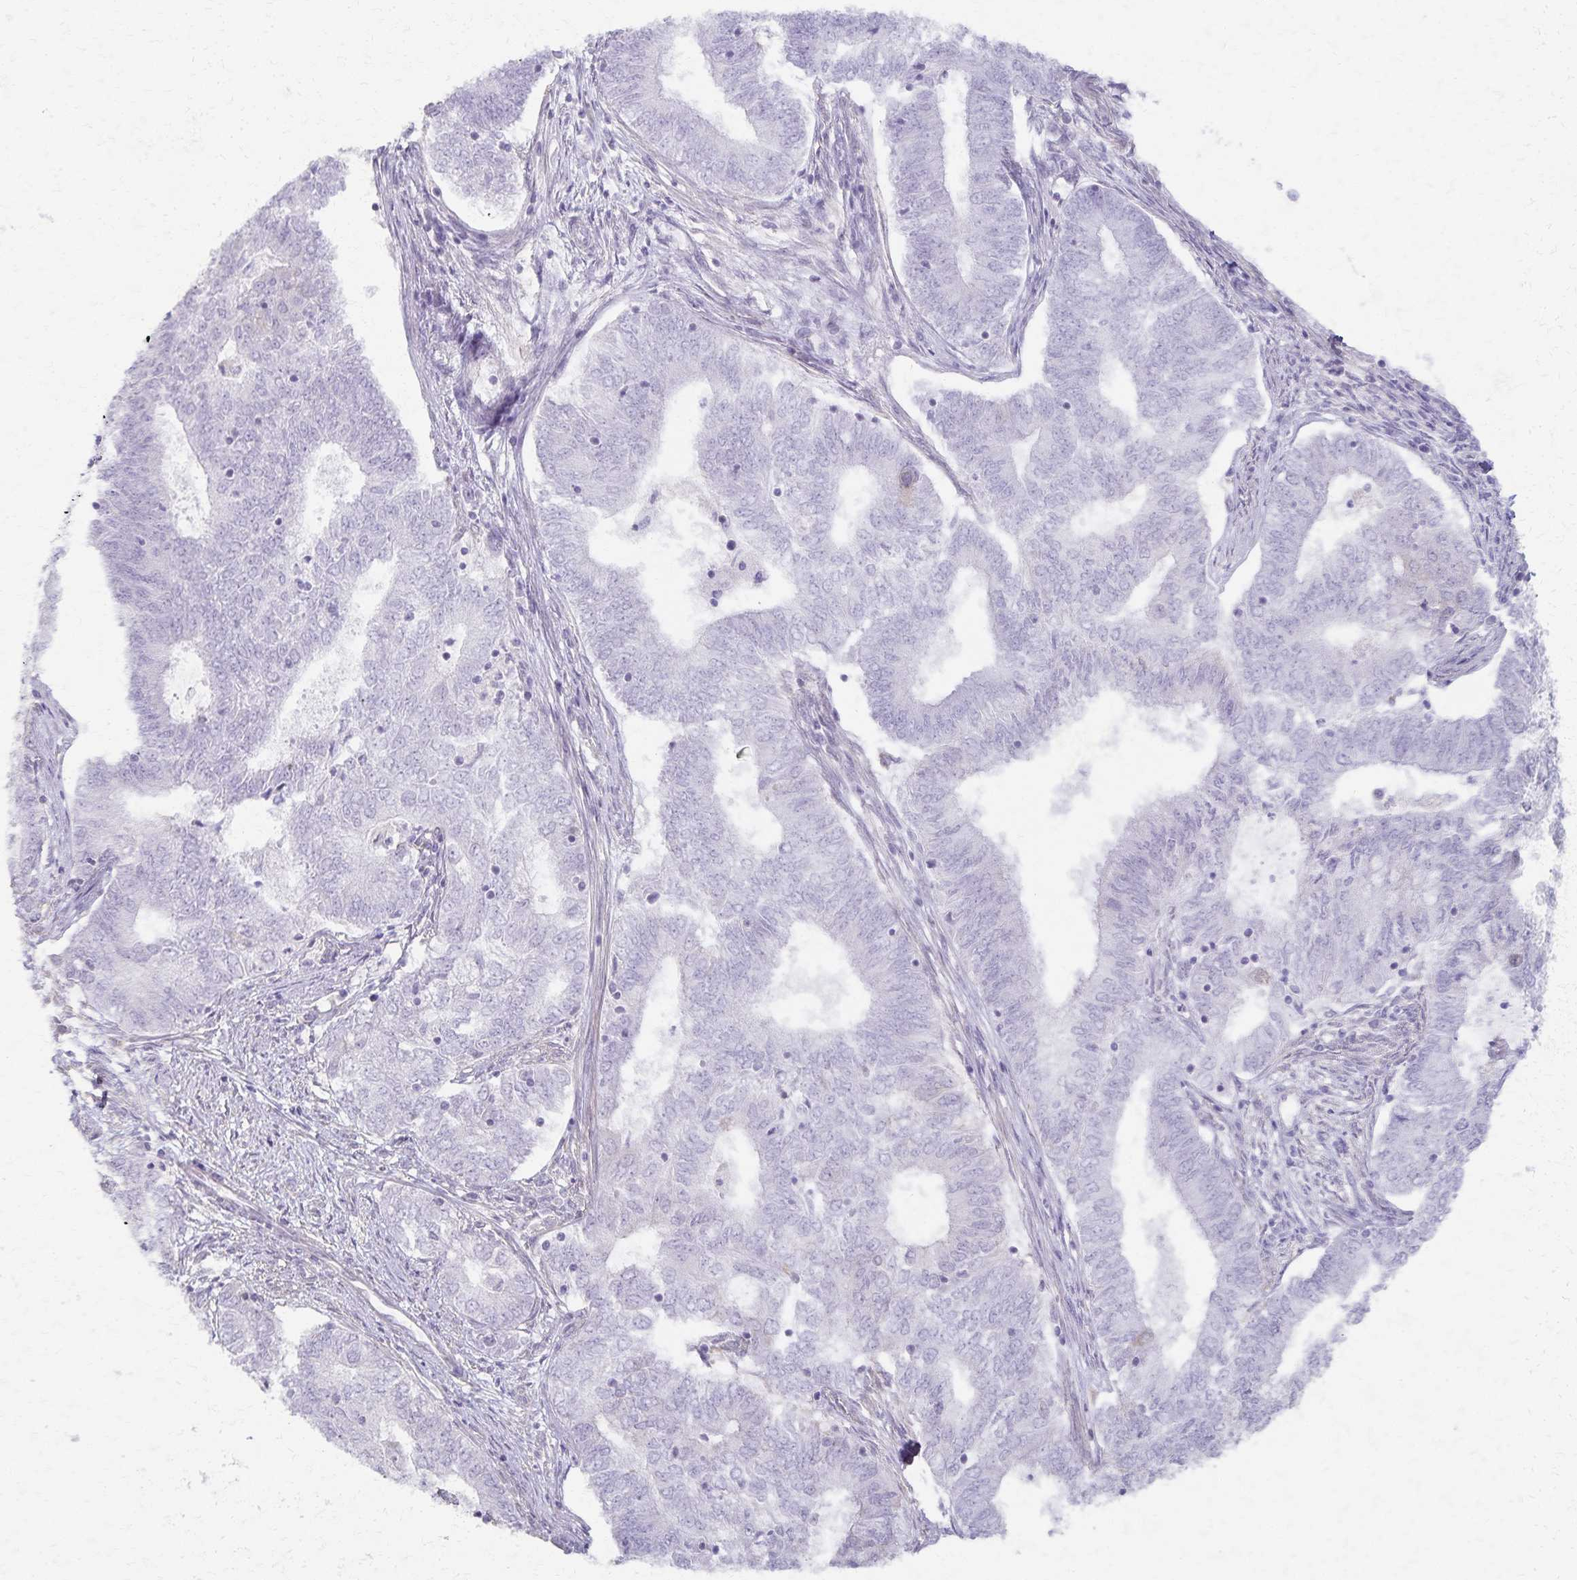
{"staining": {"intensity": "negative", "quantity": "none", "location": "none"}, "tissue": "endometrial cancer", "cell_type": "Tumor cells", "image_type": "cancer", "snomed": [{"axis": "morphology", "description": "Adenocarcinoma, NOS"}, {"axis": "topography", "description": "Endometrium"}], "caption": "IHC histopathology image of neoplastic tissue: human endometrial adenocarcinoma stained with DAB (3,3'-diaminobenzidine) displays no significant protein expression in tumor cells.", "gene": "KISS1", "patient": {"sex": "female", "age": 62}}